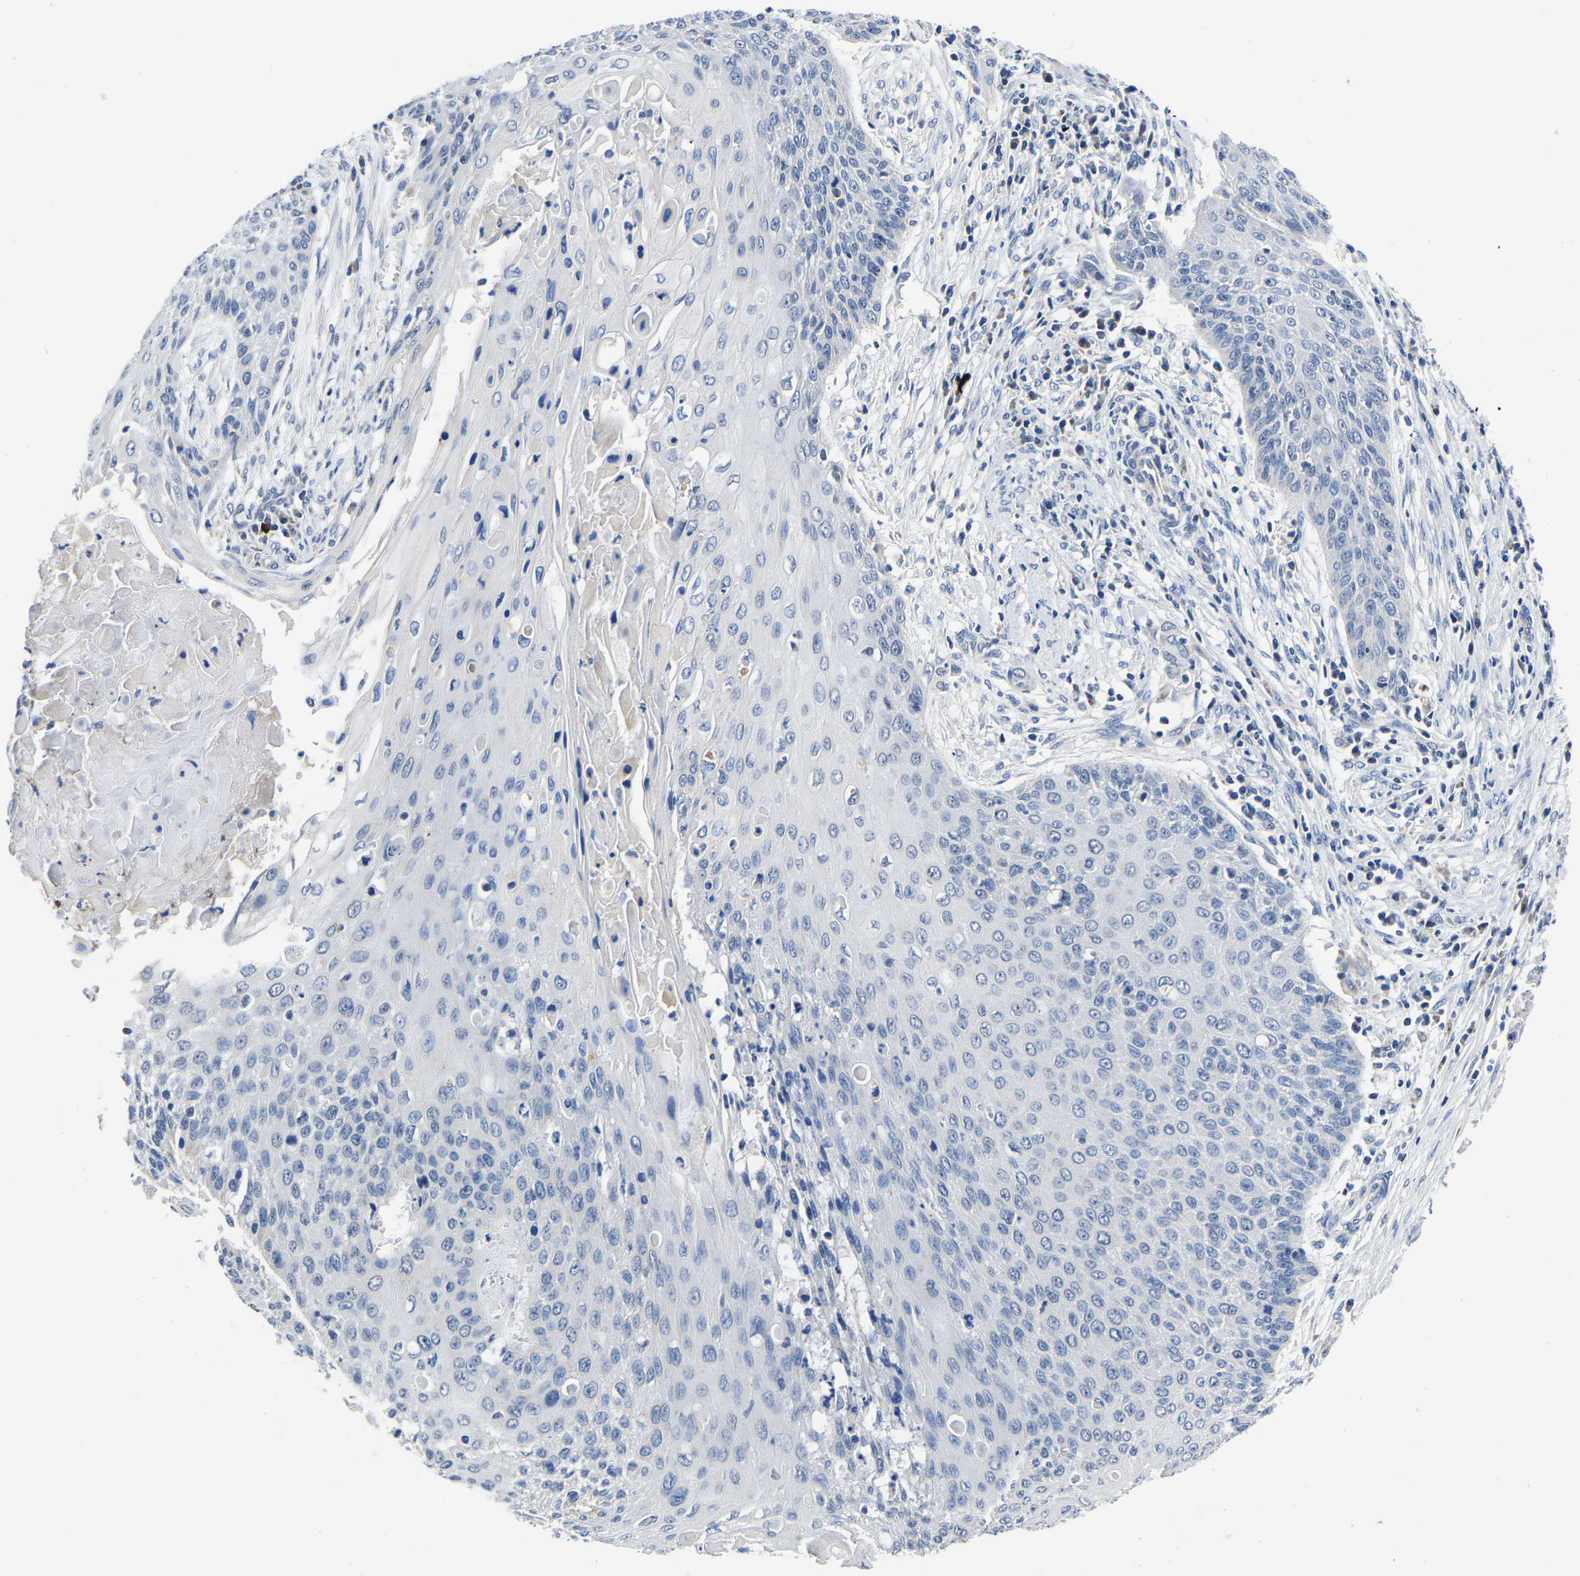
{"staining": {"intensity": "negative", "quantity": "none", "location": "none"}, "tissue": "cervical cancer", "cell_type": "Tumor cells", "image_type": "cancer", "snomed": [{"axis": "morphology", "description": "Squamous cell carcinoma, NOS"}, {"axis": "topography", "description": "Cervix"}], "caption": "This is an immunohistochemistry photomicrograph of human cervical squamous cell carcinoma. There is no staining in tumor cells.", "gene": "FGD5", "patient": {"sex": "female", "age": 39}}